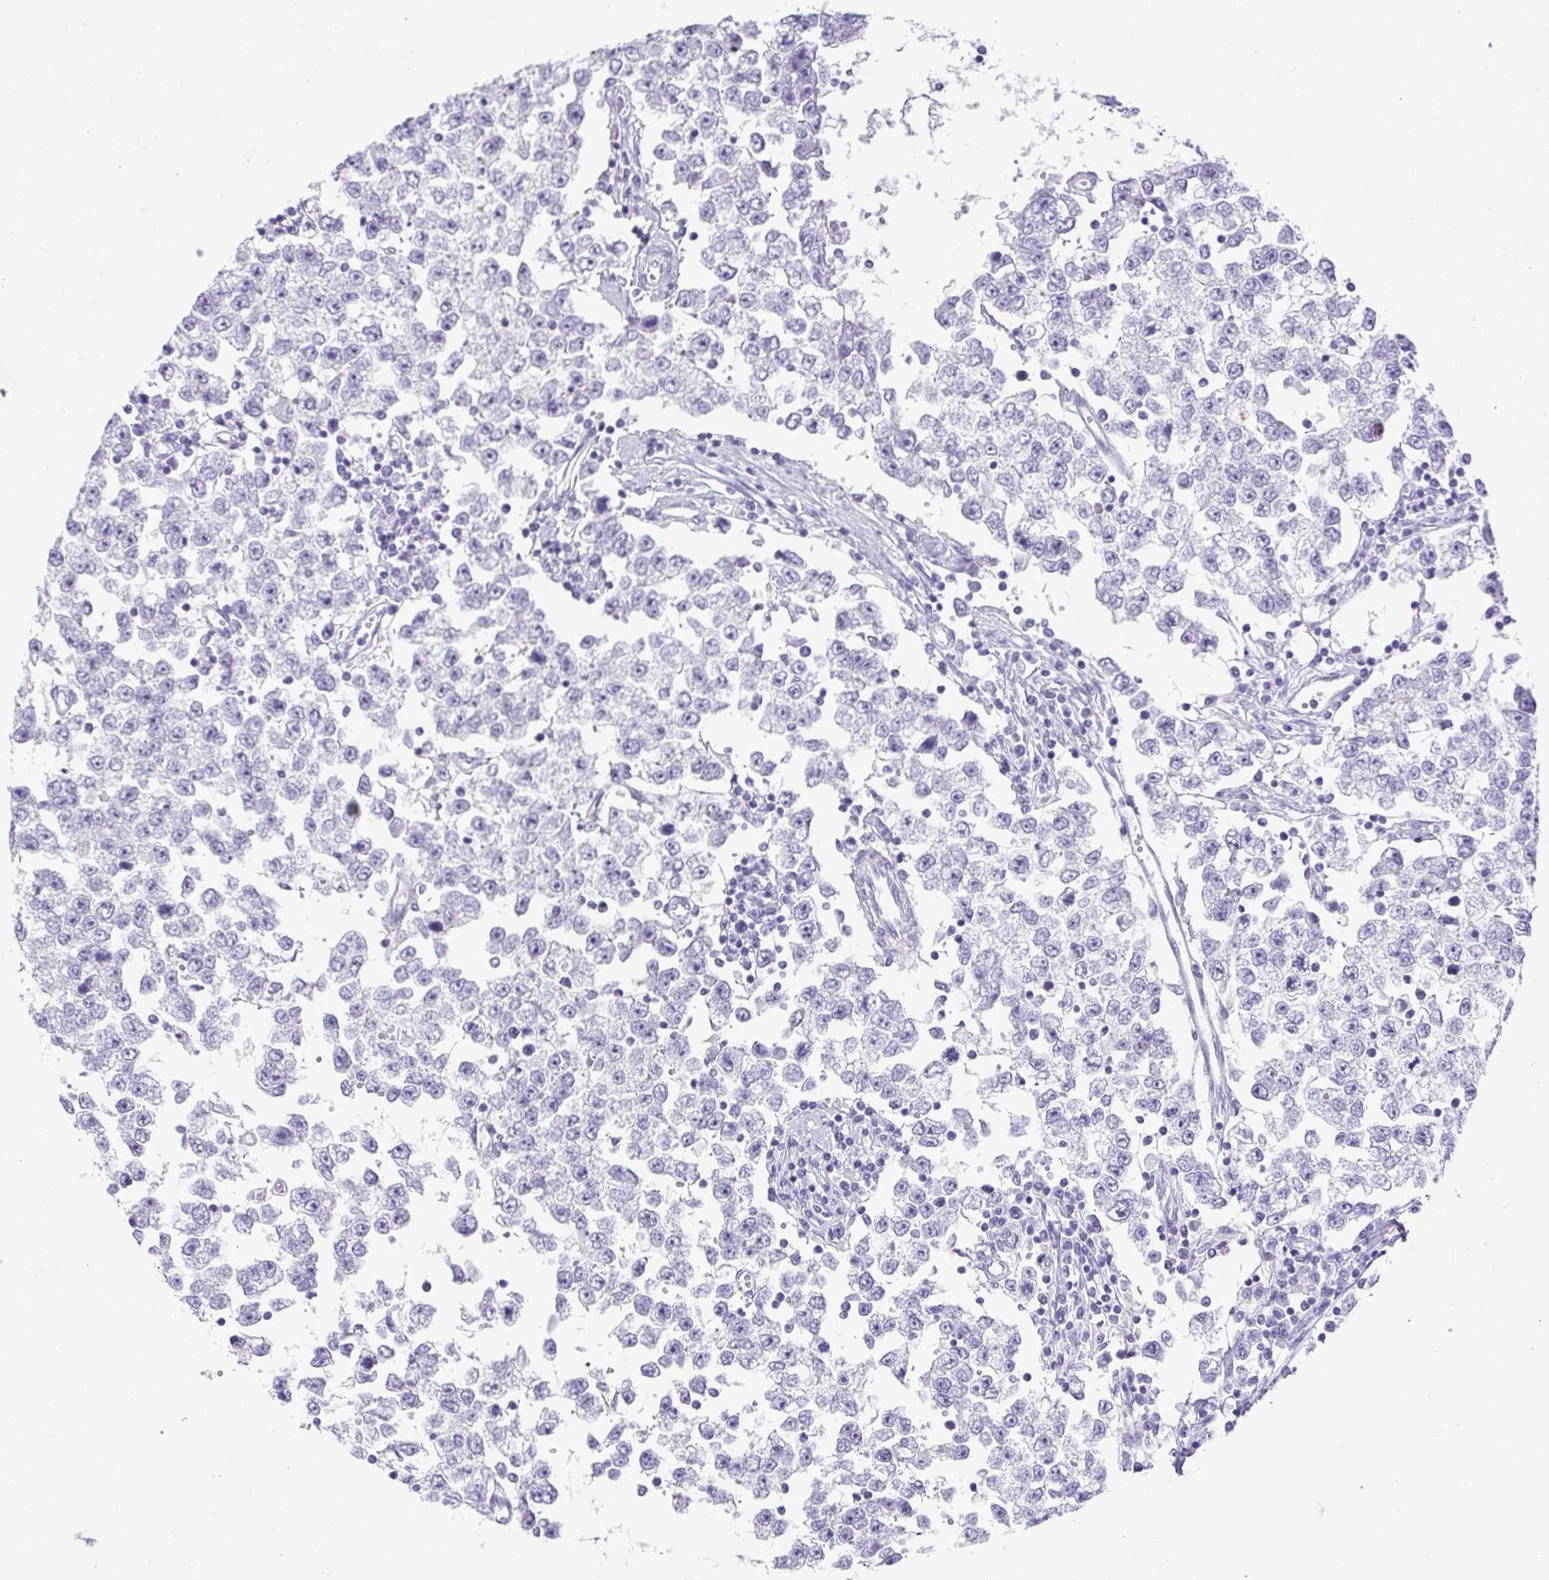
{"staining": {"intensity": "negative", "quantity": "none", "location": "none"}, "tissue": "testis cancer", "cell_type": "Tumor cells", "image_type": "cancer", "snomed": [{"axis": "morphology", "description": "Seminoma, NOS"}, {"axis": "topography", "description": "Testis"}], "caption": "This micrograph is of testis seminoma stained with immunohistochemistry (IHC) to label a protein in brown with the nuclei are counter-stained blue. There is no staining in tumor cells.", "gene": "CDSN", "patient": {"sex": "male", "age": 34}}